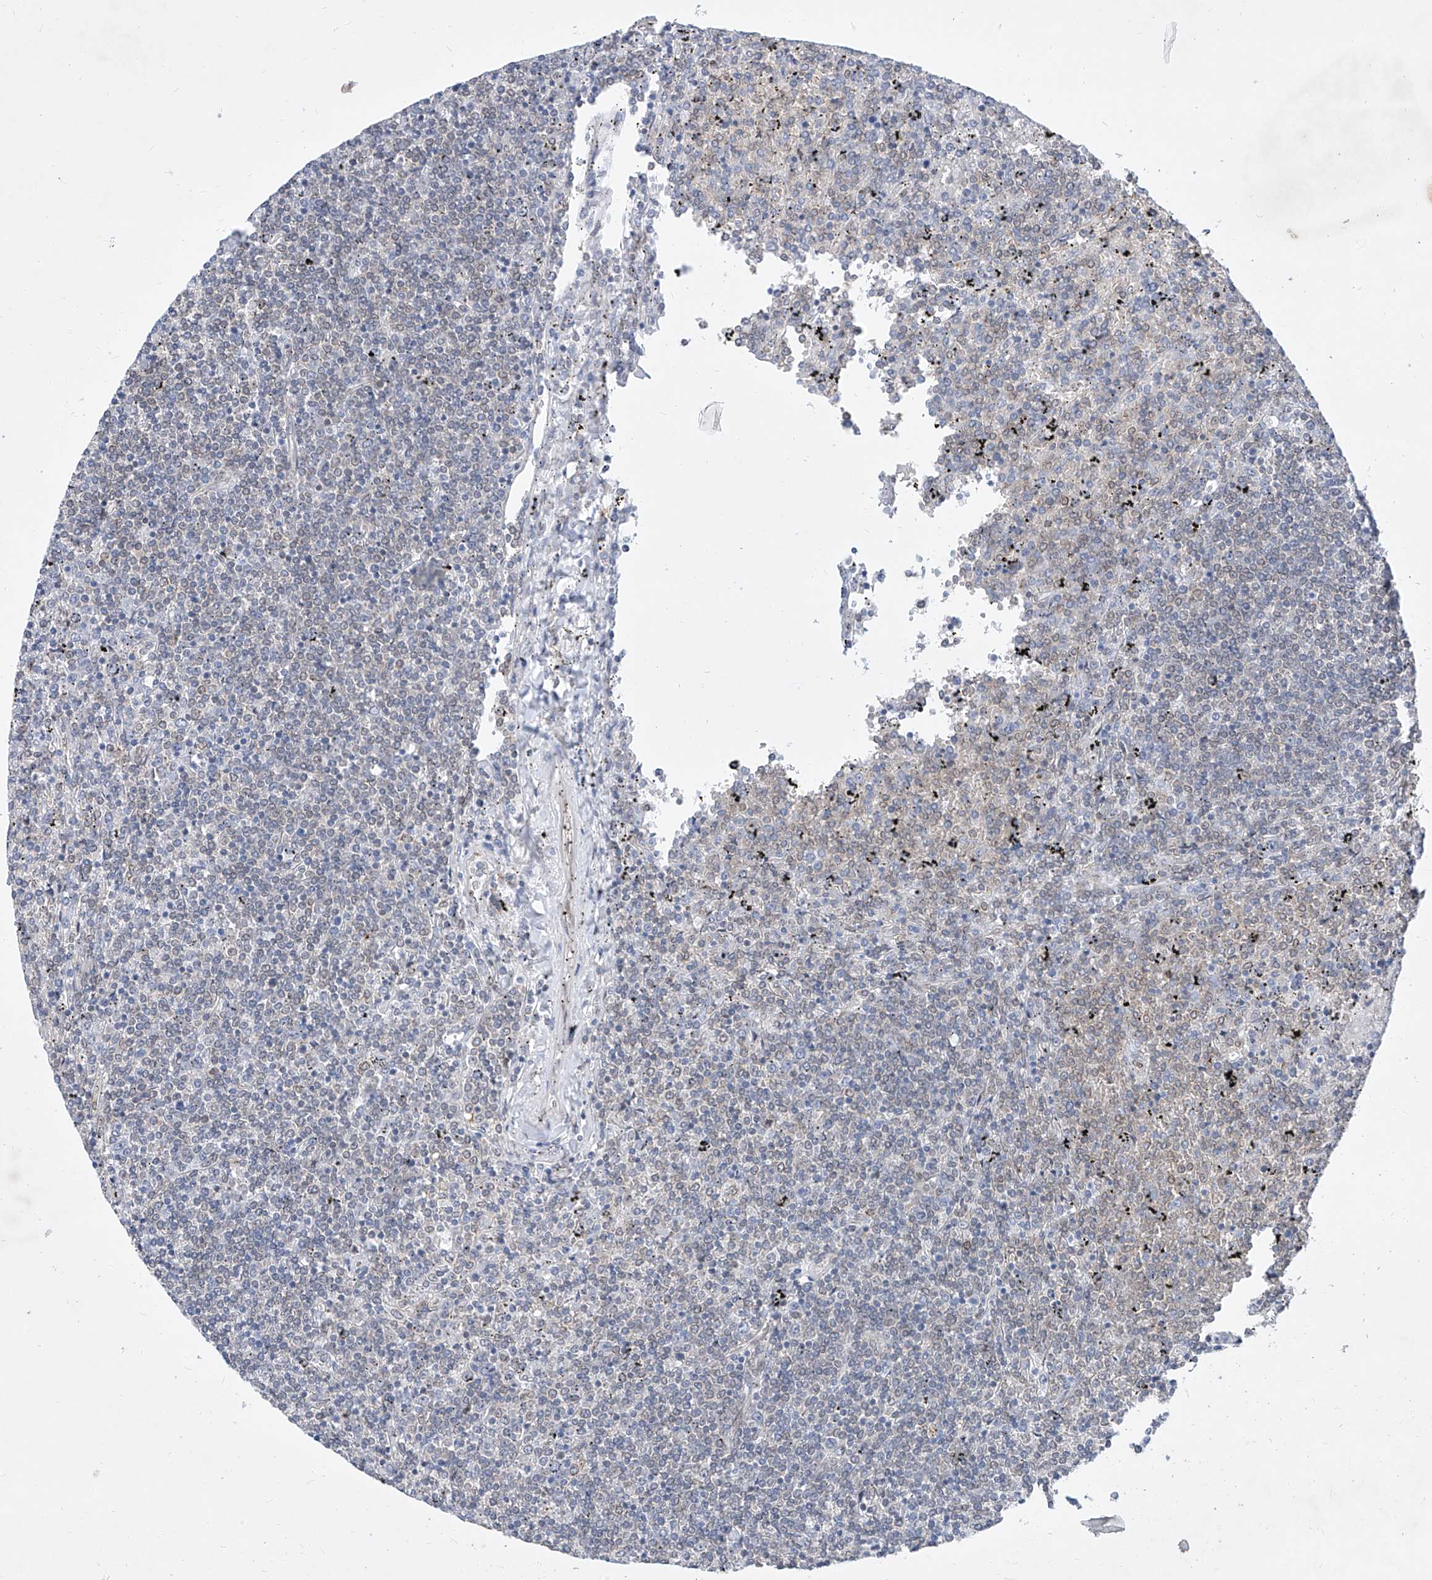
{"staining": {"intensity": "negative", "quantity": "none", "location": "none"}, "tissue": "lymphoma", "cell_type": "Tumor cells", "image_type": "cancer", "snomed": [{"axis": "morphology", "description": "Malignant lymphoma, non-Hodgkin's type, Low grade"}, {"axis": "topography", "description": "Spleen"}], "caption": "A photomicrograph of human malignant lymphoma, non-Hodgkin's type (low-grade) is negative for staining in tumor cells. (DAB (3,3'-diaminobenzidine) immunohistochemistry visualized using brightfield microscopy, high magnification).", "gene": "MX2", "patient": {"sex": "female", "age": 19}}